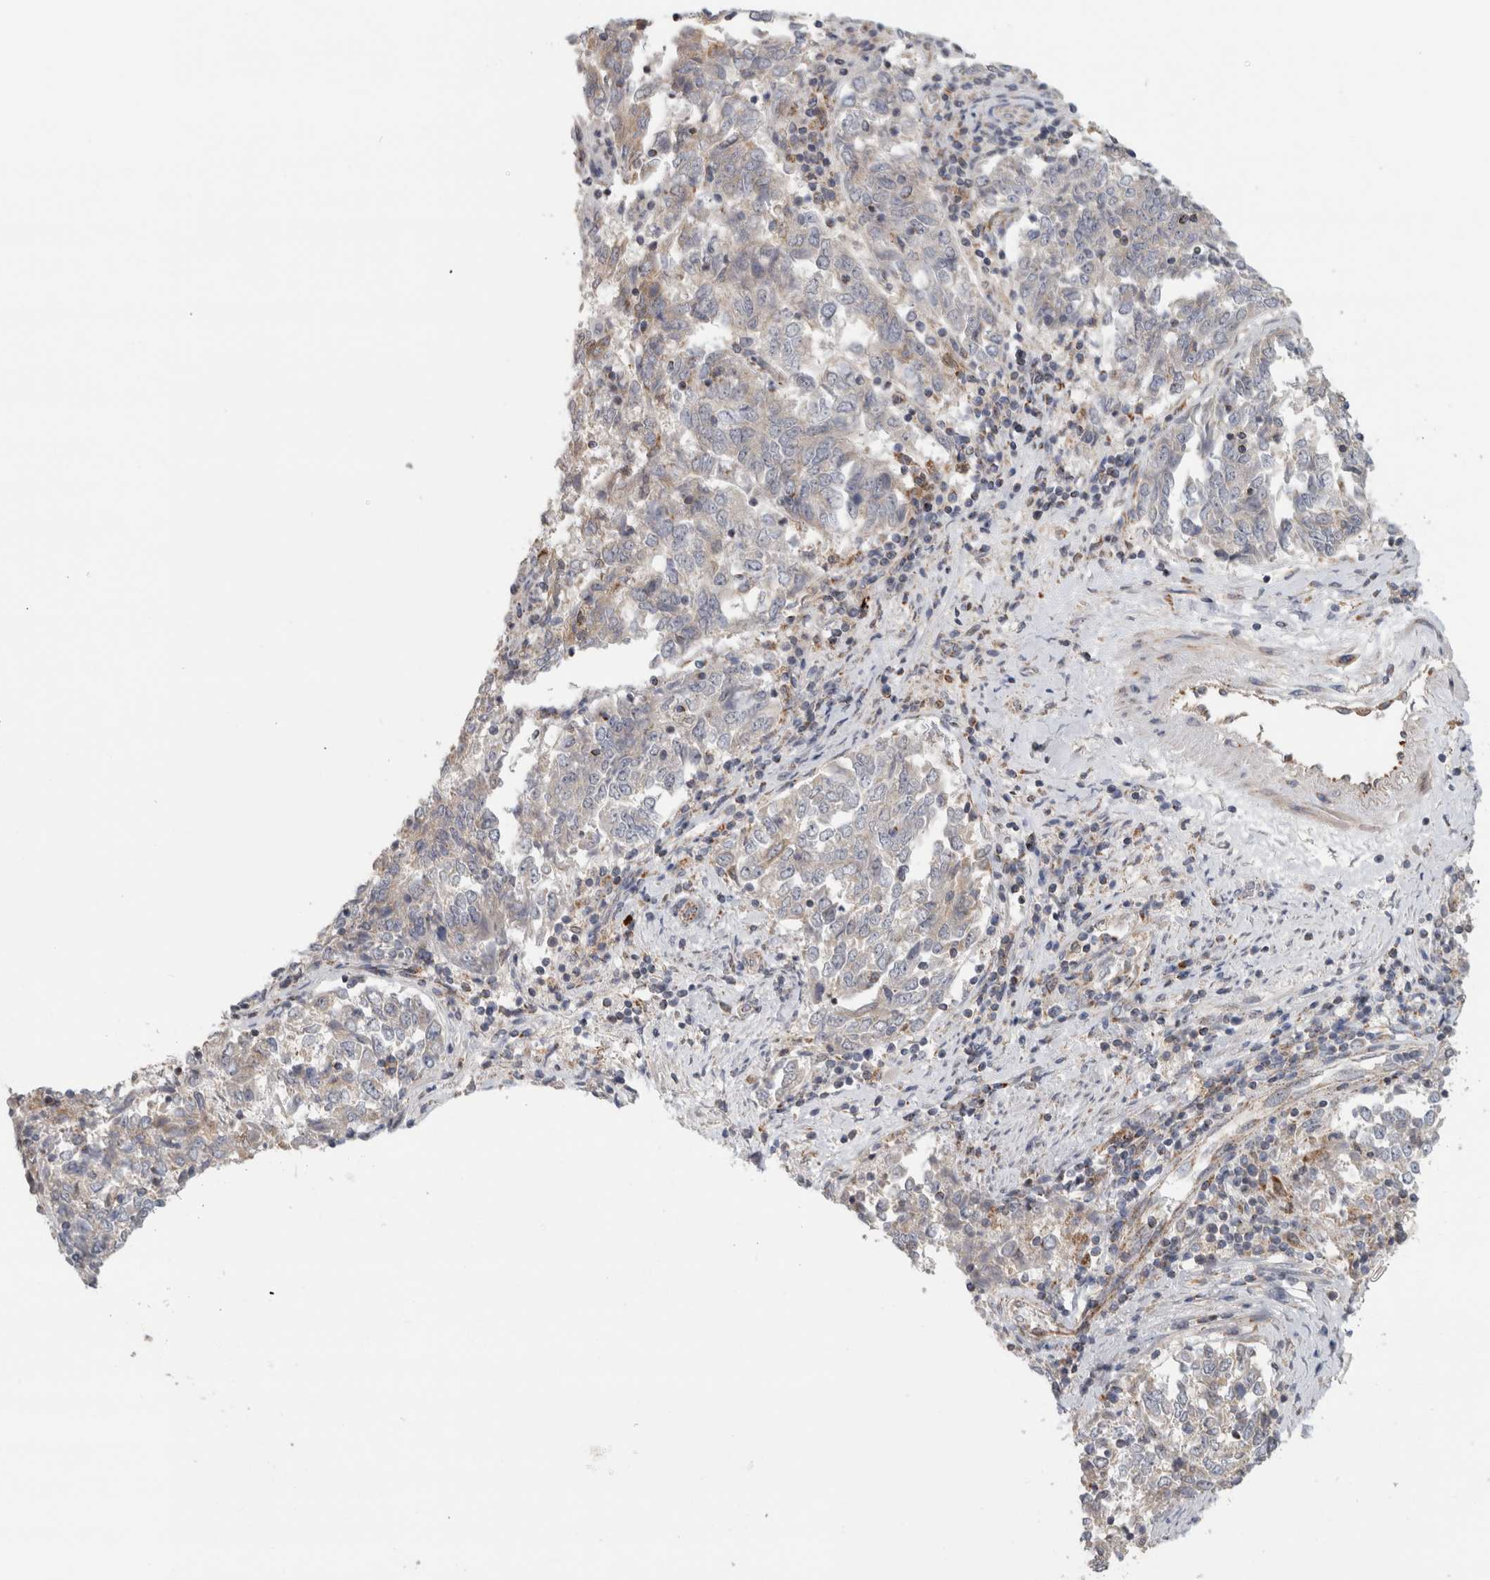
{"staining": {"intensity": "negative", "quantity": "none", "location": "none"}, "tissue": "endometrial cancer", "cell_type": "Tumor cells", "image_type": "cancer", "snomed": [{"axis": "morphology", "description": "Adenocarcinoma, NOS"}, {"axis": "topography", "description": "Endometrium"}], "caption": "Human endometrial cancer (adenocarcinoma) stained for a protein using IHC demonstrates no positivity in tumor cells.", "gene": "RAB18", "patient": {"sex": "female", "age": 80}}